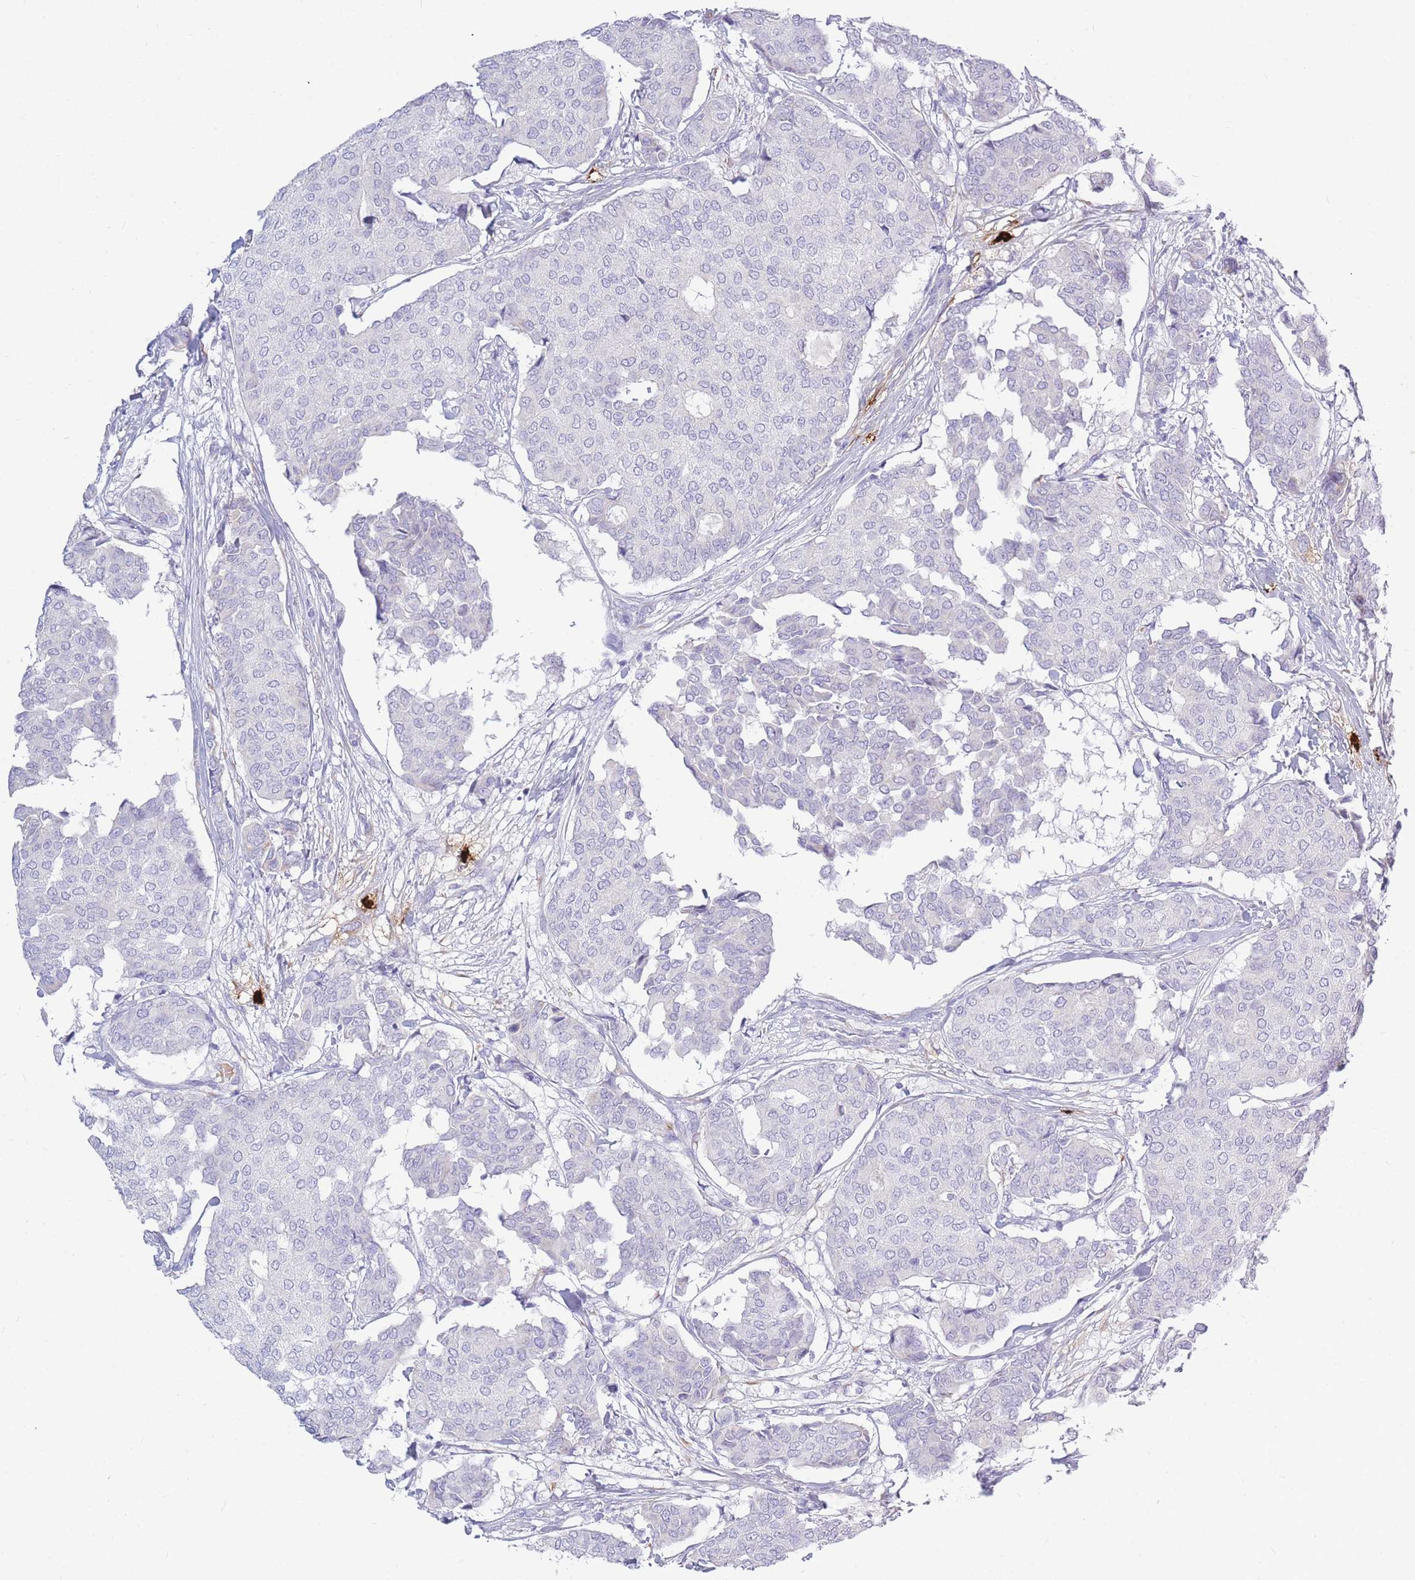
{"staining": {"intensity": "negative", "quantity": "none", "location": "none"}, "tissue": "breast cancer", "cell_type": "Tumor cells", "image_type": "cancer", "snomed": [{"axis": "morphology", "description": "Duct carcinoma"}, {"axis": "topography", "description": "Breast"}], "caption": "Tumor cells show no significant protein positivity in infiltrating ductal carcinoma (breast). Nuclei are stained in blue.", "gene": "TPSD1", "patient": {"sex": "female", "age": 75}}